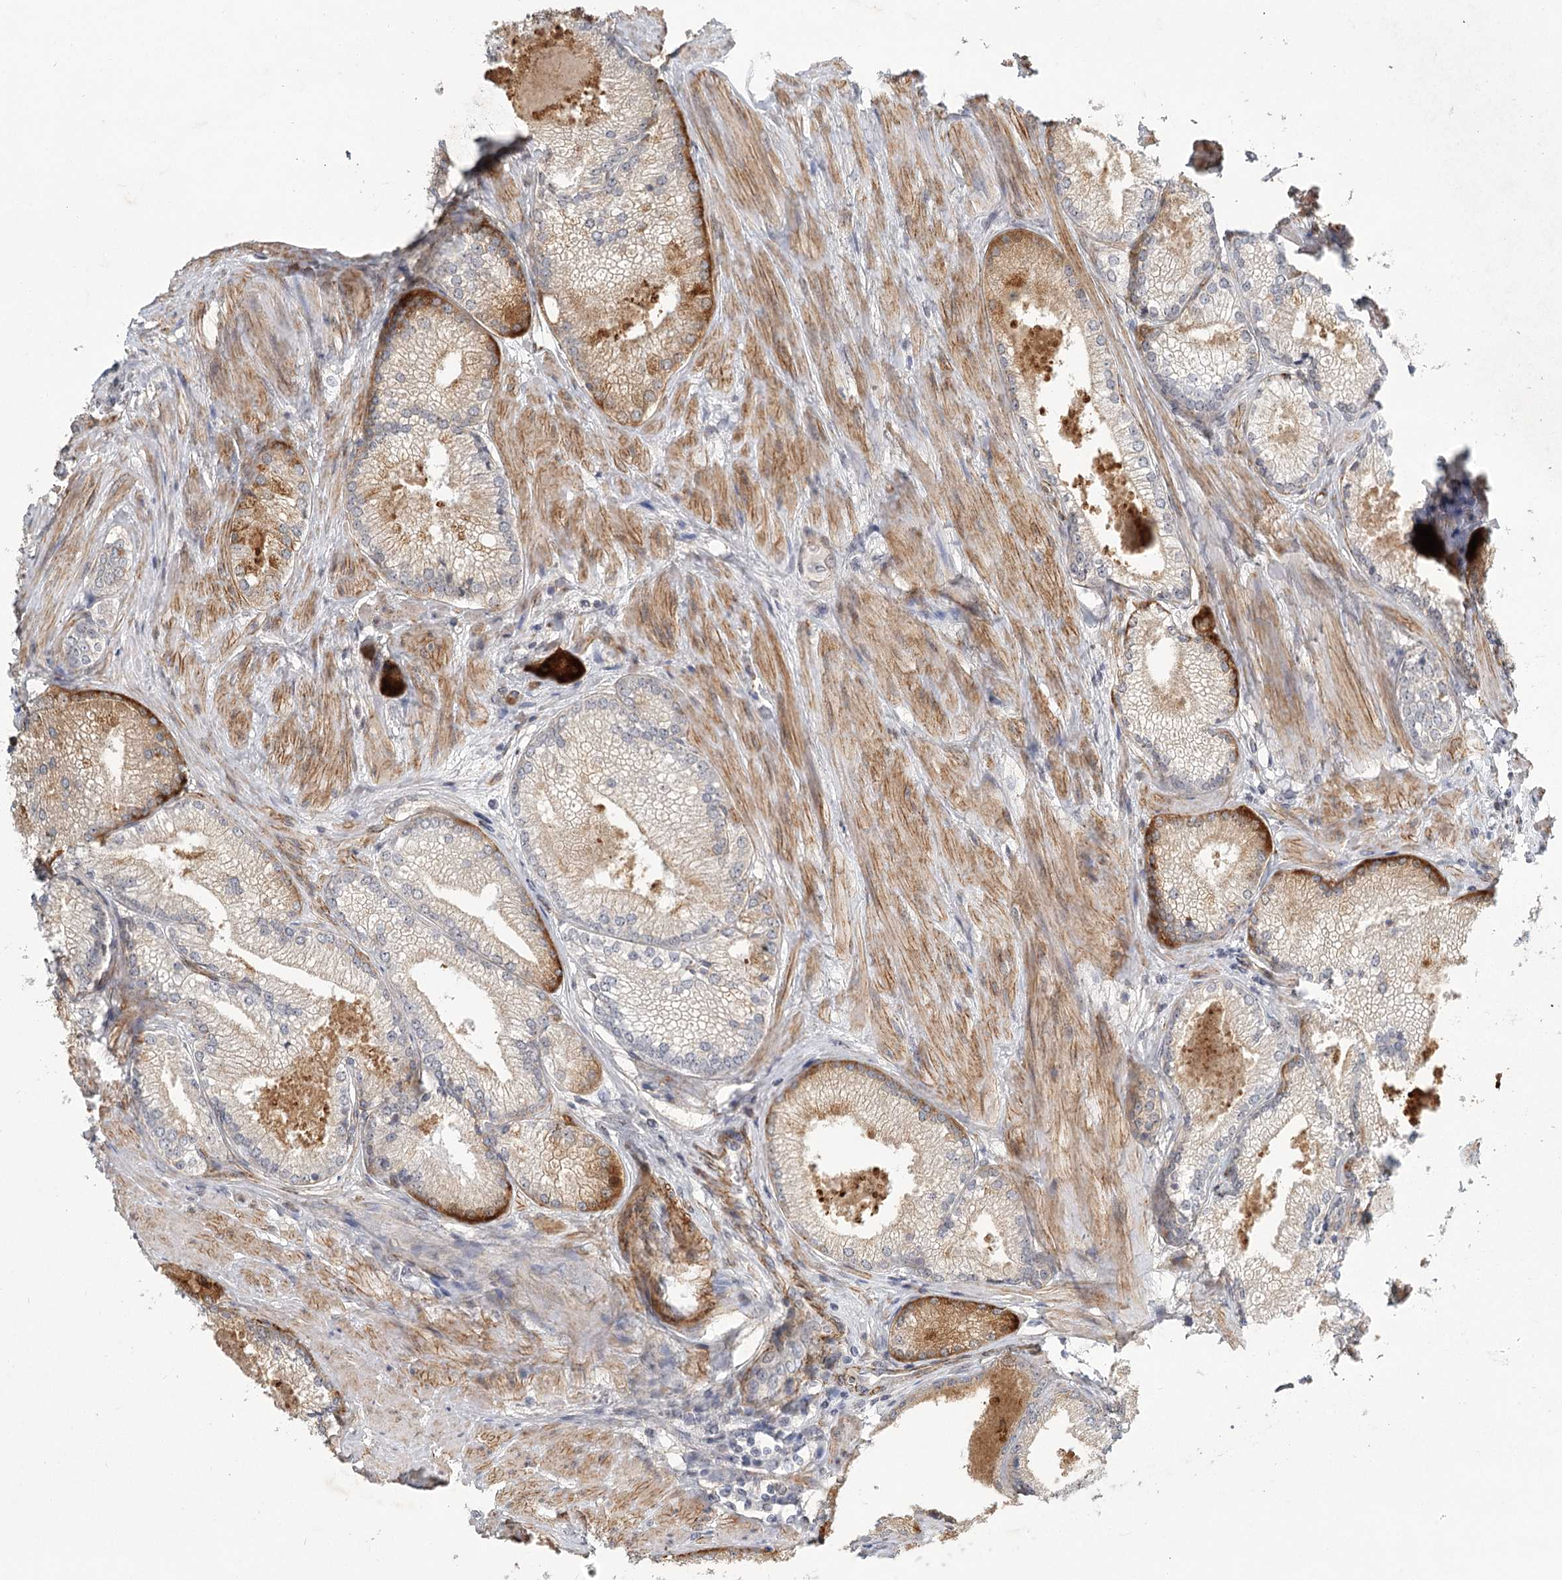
{"staining": {"intensity": "moderate", "quantity": "<25%", "location": "cytoplasmic/membranous"}, "tissue": "prostate cancer", "cell_type": "Tumor cells", "image_type": "cancer", "snomed": [{"axis": "morphology", "description": "Adenocarcinoma, High grade"}, {"axis": "topography", "description": "Prostate"}], "caption": "High-grade adenocarcinoma (prostate) stained with DAB IHC reveals low levels of moderate cytoplasmic/membranous positivity in approximately <25% of tumor cells. The staining is performed using DAB (3,3'-diaminobenzidine) brown chromogen to label protein expression. The nuclei are counter-stained blue using hematoxylin.", "gene": "MEPE", "patient": {"sex": "male", "age": 66}}